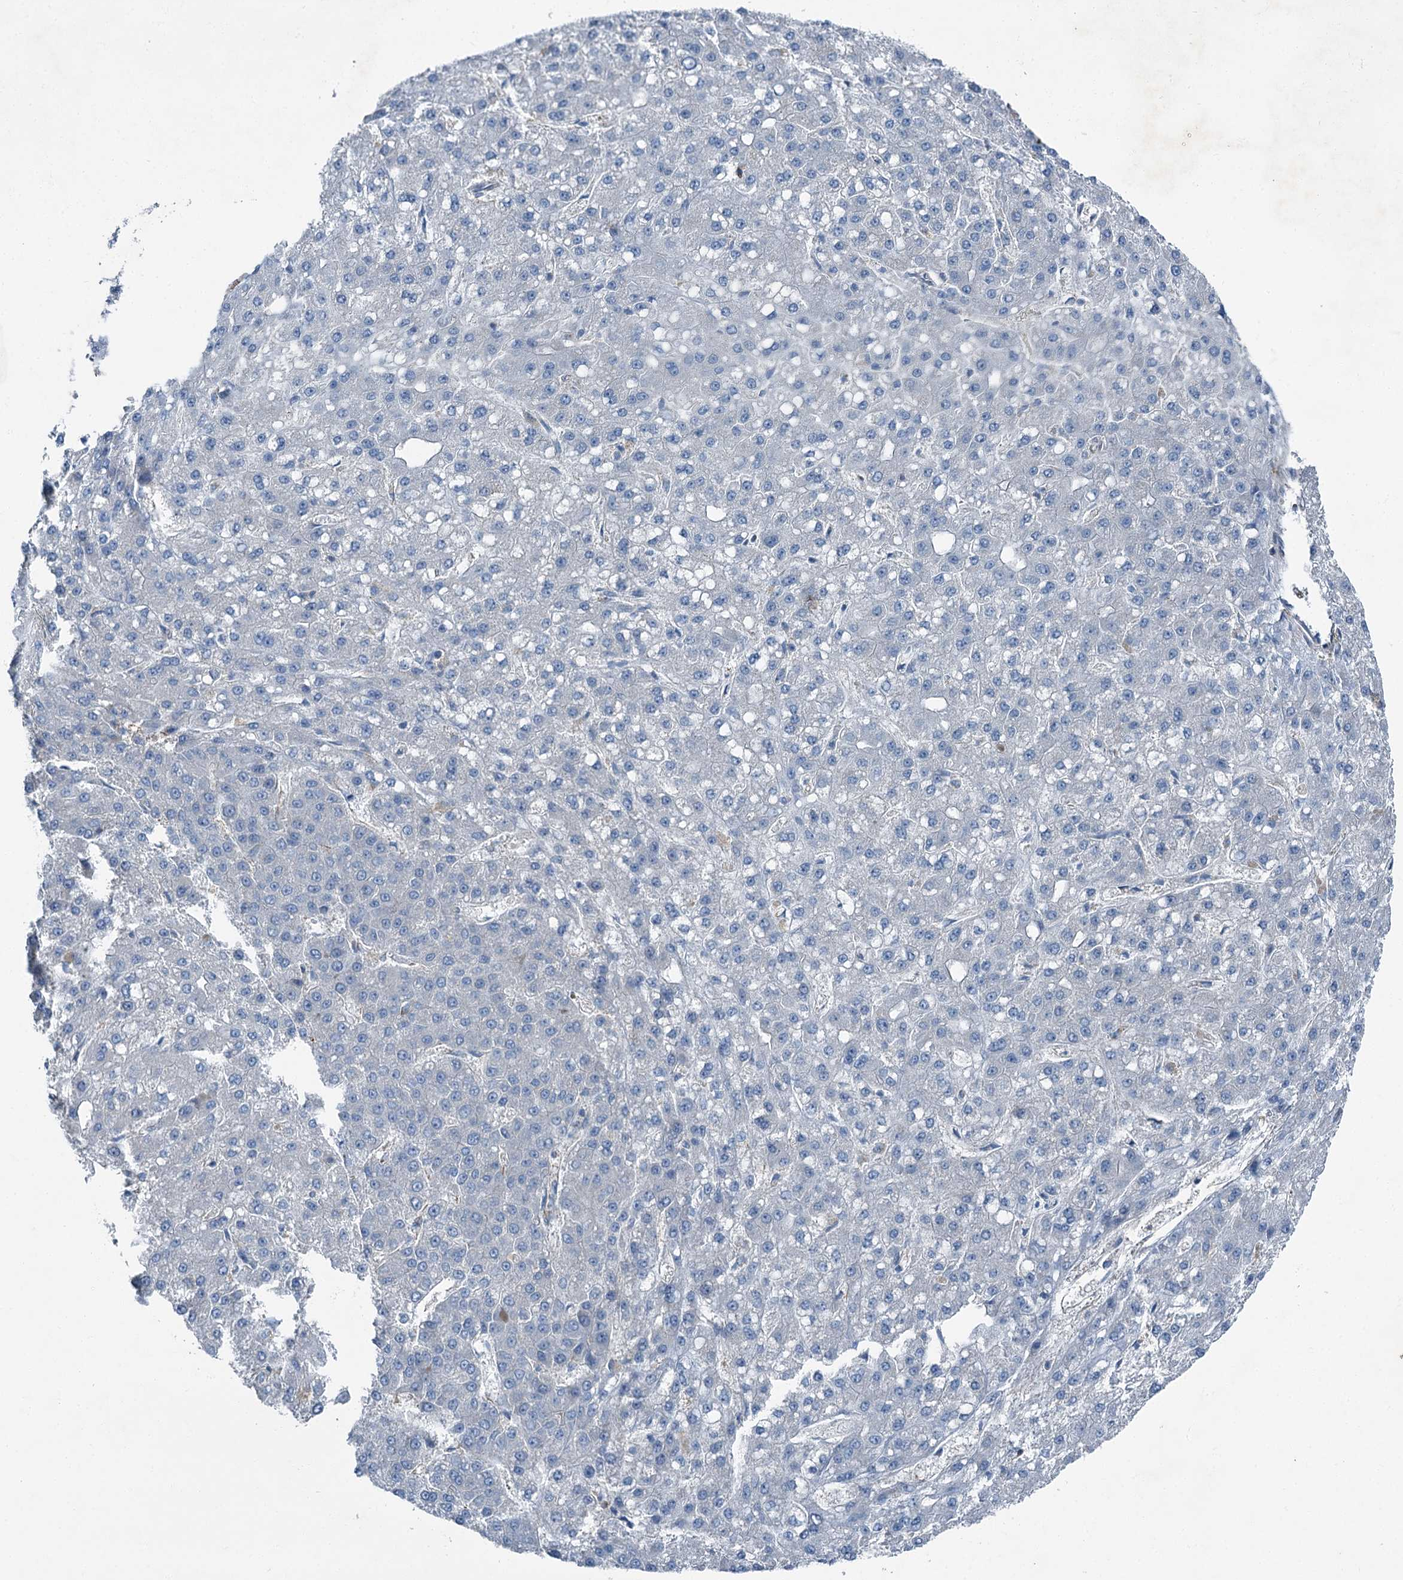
{"staining": {"intensity": "negative", "quantity": "none", "location": "none"}, "tissue": "liver cancer", "cell_type": "Tumor cells", "image_type": "cancer", "snomed": [{"axis": "morphology", "description": "Carcinoma, Hepatocellular, NOS"}, {"axis": "topography", "description": "Liver"}], "caption": "An immunohistochemistry (IHC) micrograph of liver hepatocellular carcinoma is shown. There is no staining in tumor cells of liver hepatocellular carcinoma.", "gene": "AXL", "patient": {"sex": "male", "age": 67}}